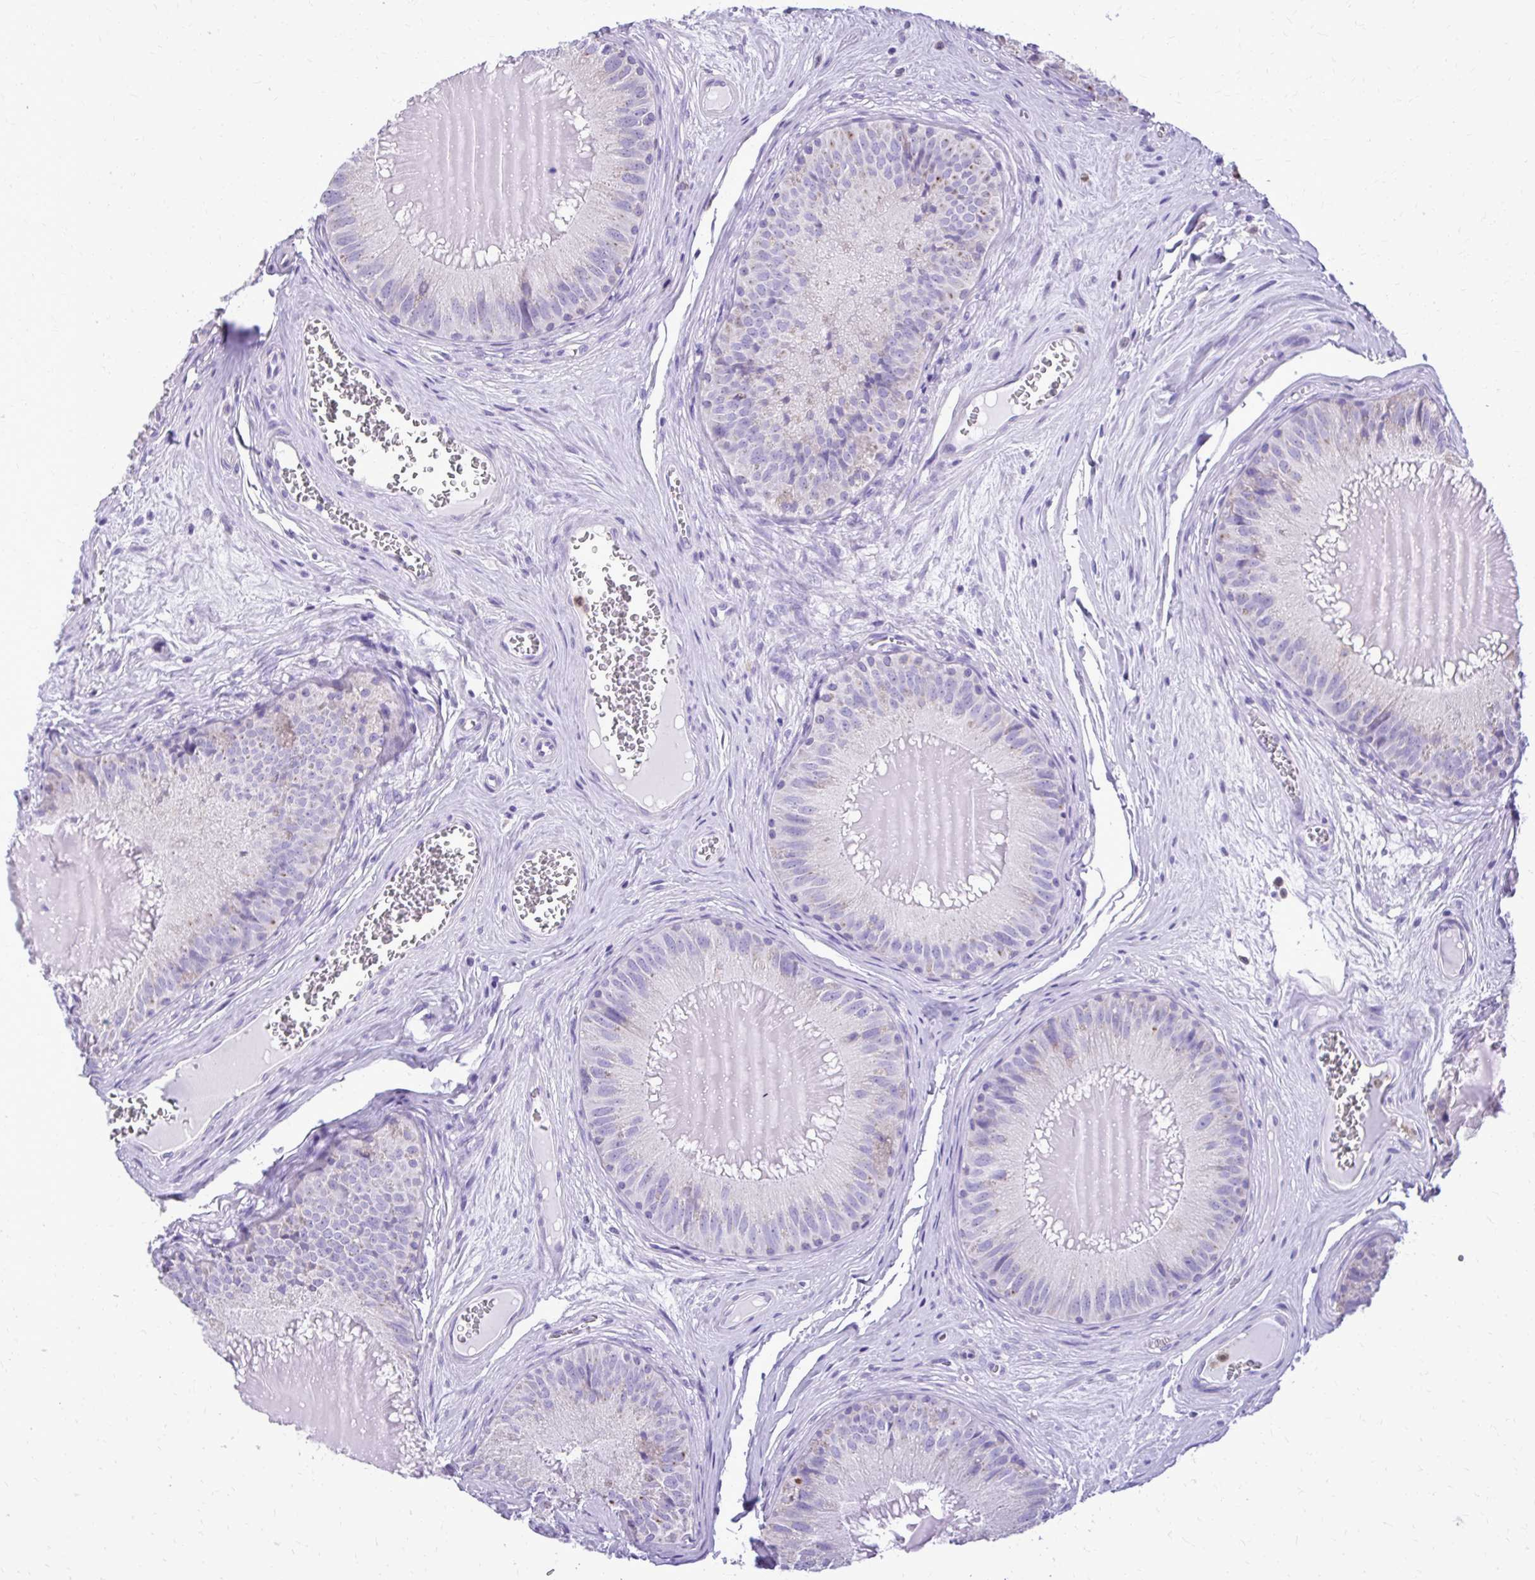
{"staining": {"intensity": "negative", "quantity": "none", "location": "none"}, "tissue": "epididymis", "cell_type": "Glandular cells", "image_type": "normal", "snomed": [{"axis": "morphology", "description": "Normal tissue, NOS"}, {"axis": "topography", "description": "Epididymis, spermatic cord, NOS"}], "caption": "Immunohistochemical staining of unremarkable human epididymis demonstrates no significant expression in glandular cells. The staining was performed using DAB to visualize the protein expression in brown, while the nuclei were stained in blue with hematoxylin (Magnification: 20x).", "gene": "CAT", "patient": {"sex": "male", "age": 39}}